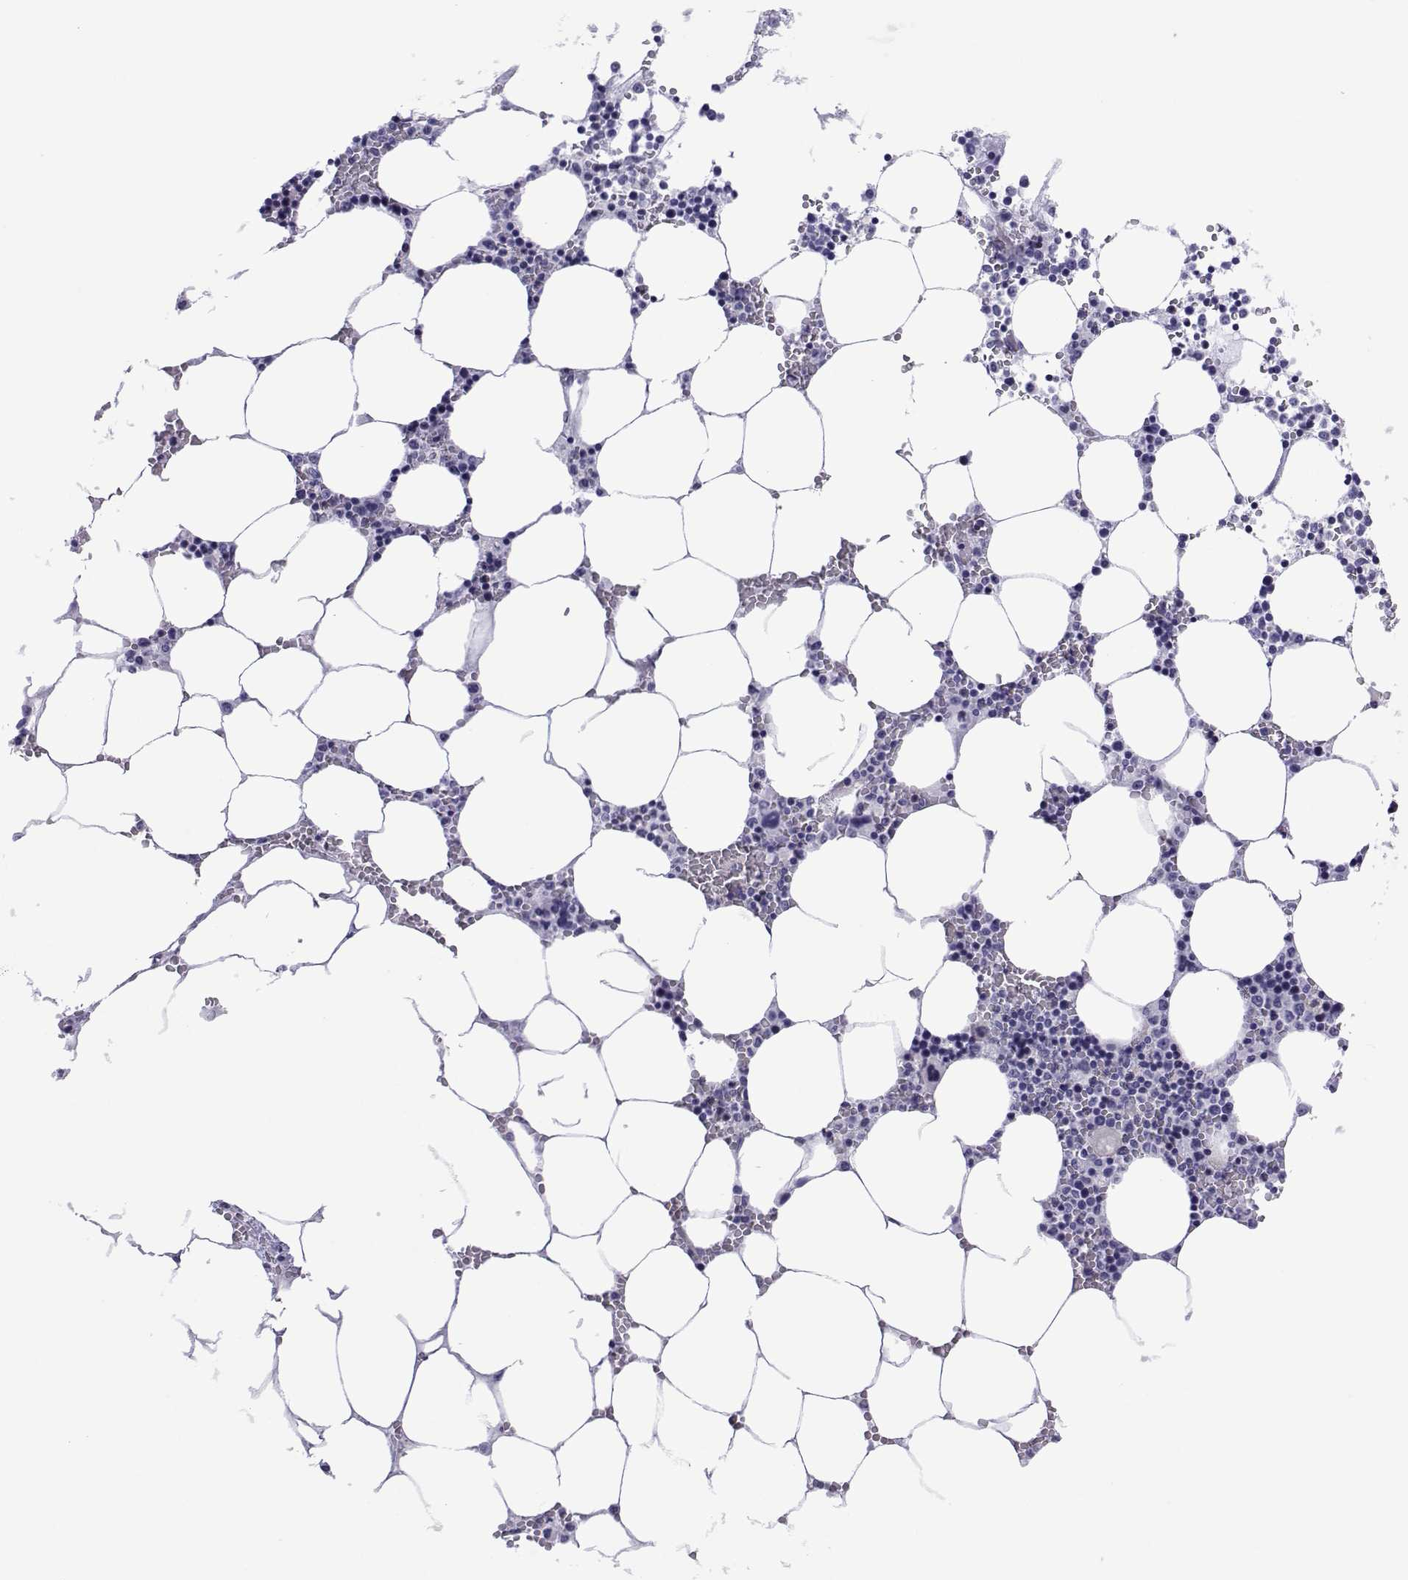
{"staining": {"intensity": "negative", "quantity": "none", "location": "none"}, "tissue": "bone marrow", "cell_type": "Hematopoietic cells", "image_type": "normal", "snomed": [{"axis": "morphology", "description": "Normal tissue, NOS"}, {"axis": "topography", "description": "Bone marrow"}], "caption": "A high-resolution image shows immunohistochemistry staining of unremarkable bone marrow, which demonstrates no significant staining in hematopoietic cells.", "gene": "SPANXA1", "patient": {"sex": "female", "age": 64}}